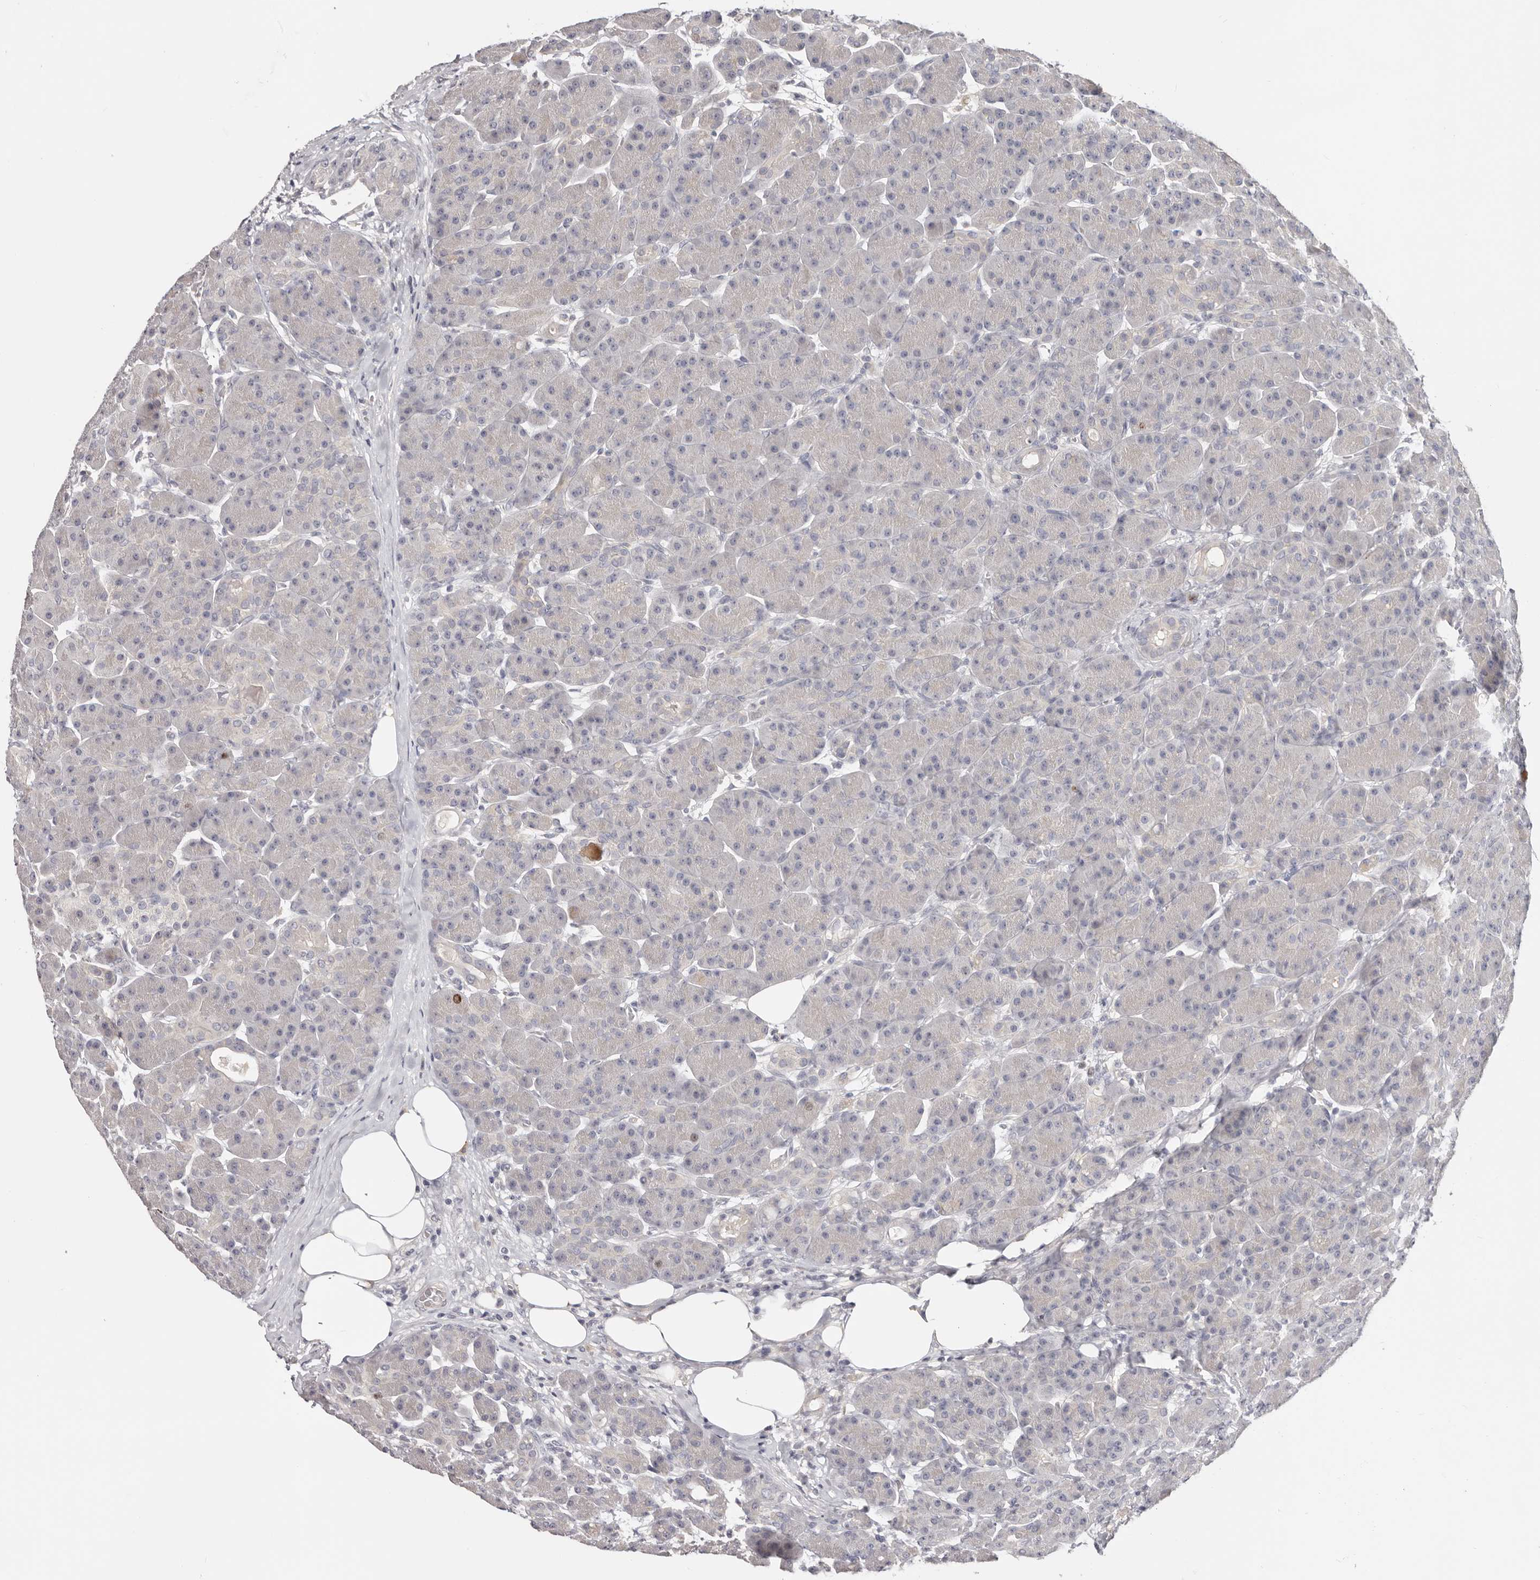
{"staining": {"intensity": "negative", "quantity": "none", "location": "none"}, "tissue": "pancreas", "cell_type": "Exocrine glandular cells", "image_type": "normal", "snomed": [{"axis": "morphology", "description": "Normal tissue, NOS"}, {"axis": "topography", "description": "Pancreas"}], "caption": "The histopathology image exhibits no significant positivity in exocrine glandular cells of pancreas. (DAB immunohistochemistry, high magnification).", "gene": "CCDC190", "patient": {"sex": "male", "age": 63}}